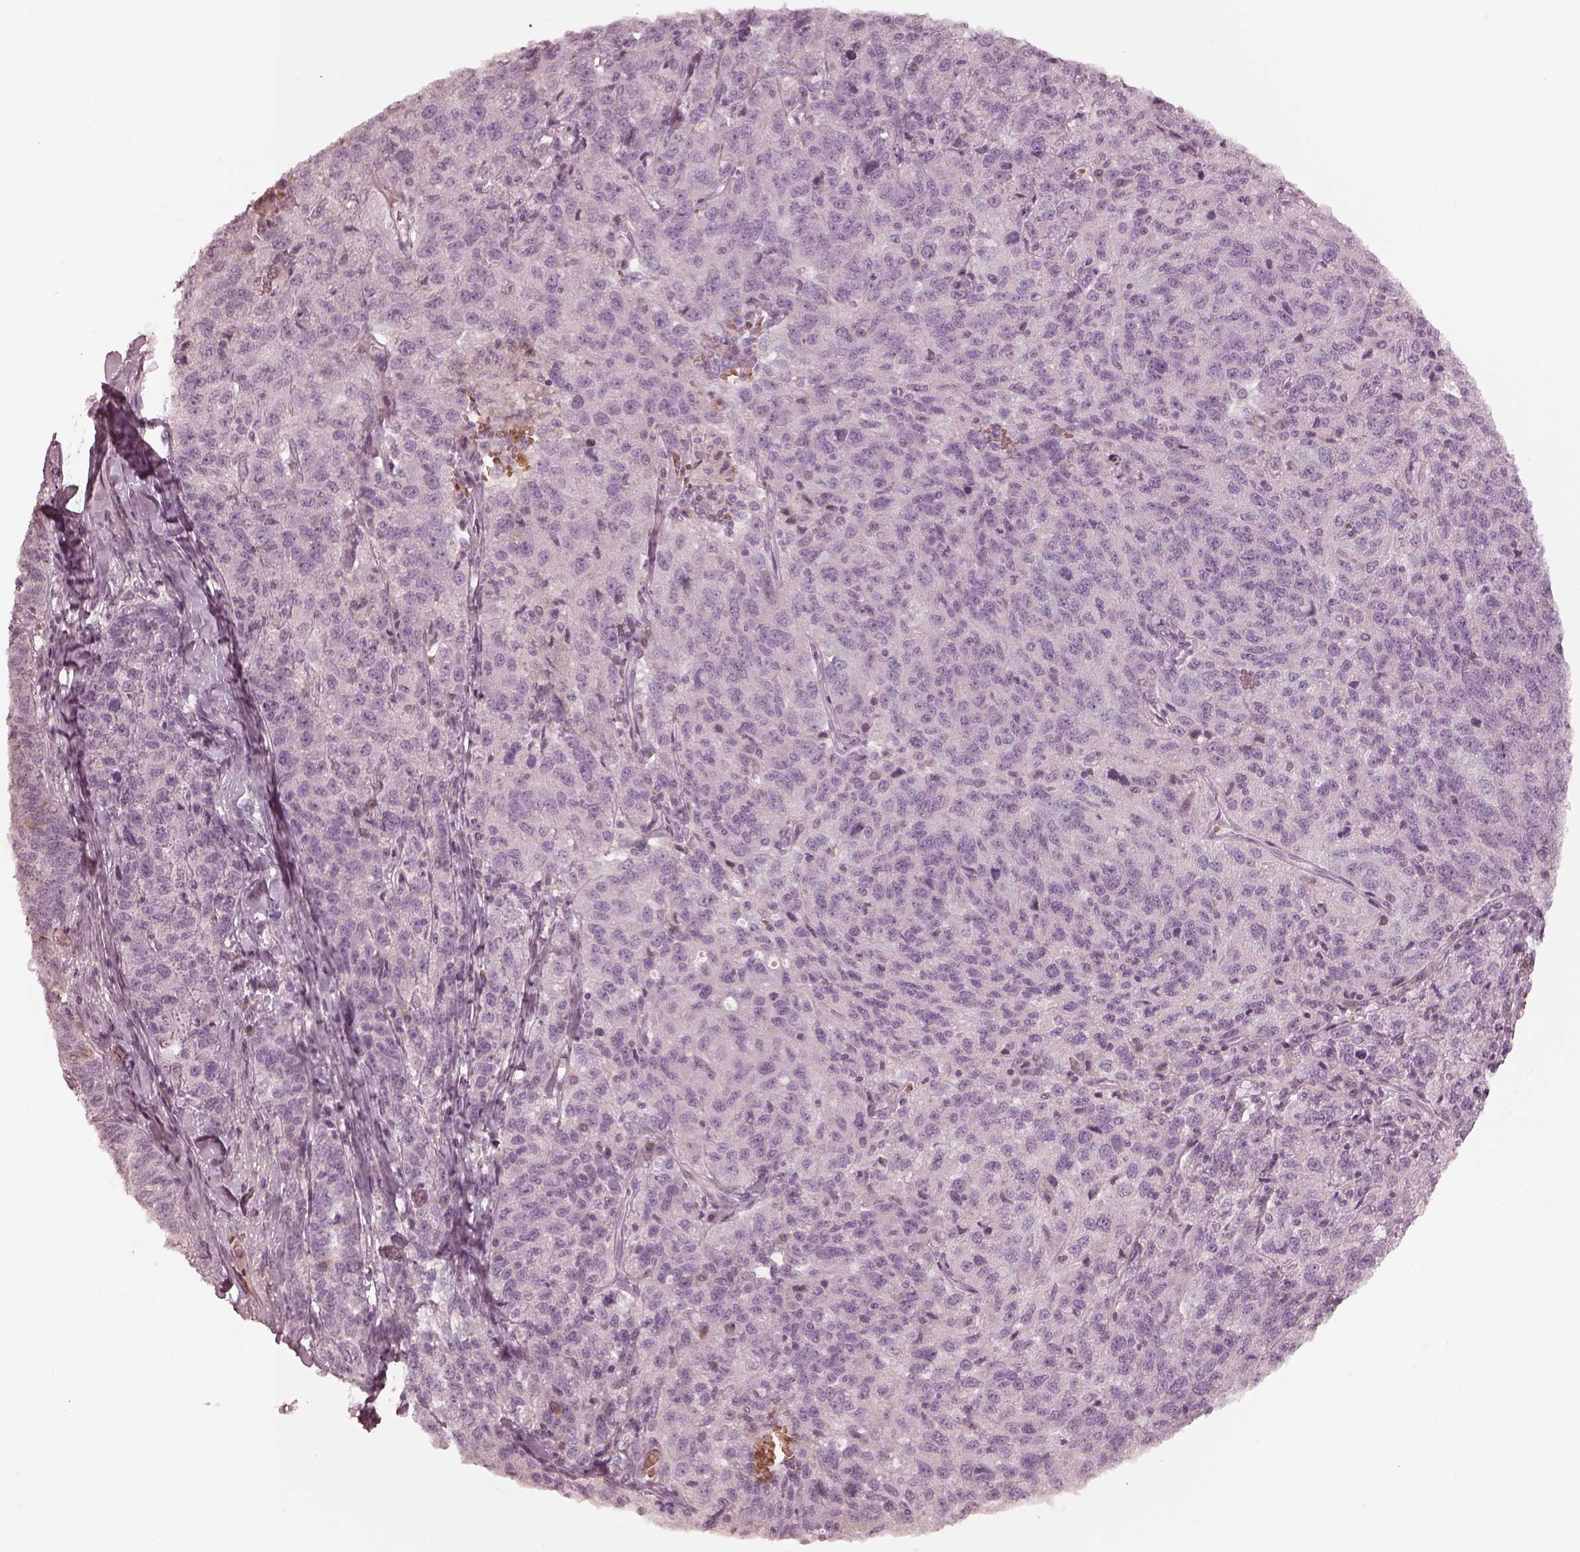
{"staining": {"intensity": "negative", "quantity": "none", "location": "none"}, "tissue": "ovarian cancer", "cell_type": "Tumor cells", "image_type": "cancer", "snomed": [{"axis": "morphology", "description": "Cystadenocarcinoma, serous, NOS"}, {"axis": "topography", "description": "Ovary"}], "caption": "A high-resolution image shows immunohistochemistry (IHC) staining of ovarian serous cystadenocarcinoma, which reveals no significant staining in tumor cells.", "gene": "ANKLE1", "patient": {"sex": "female", "age": 71}}